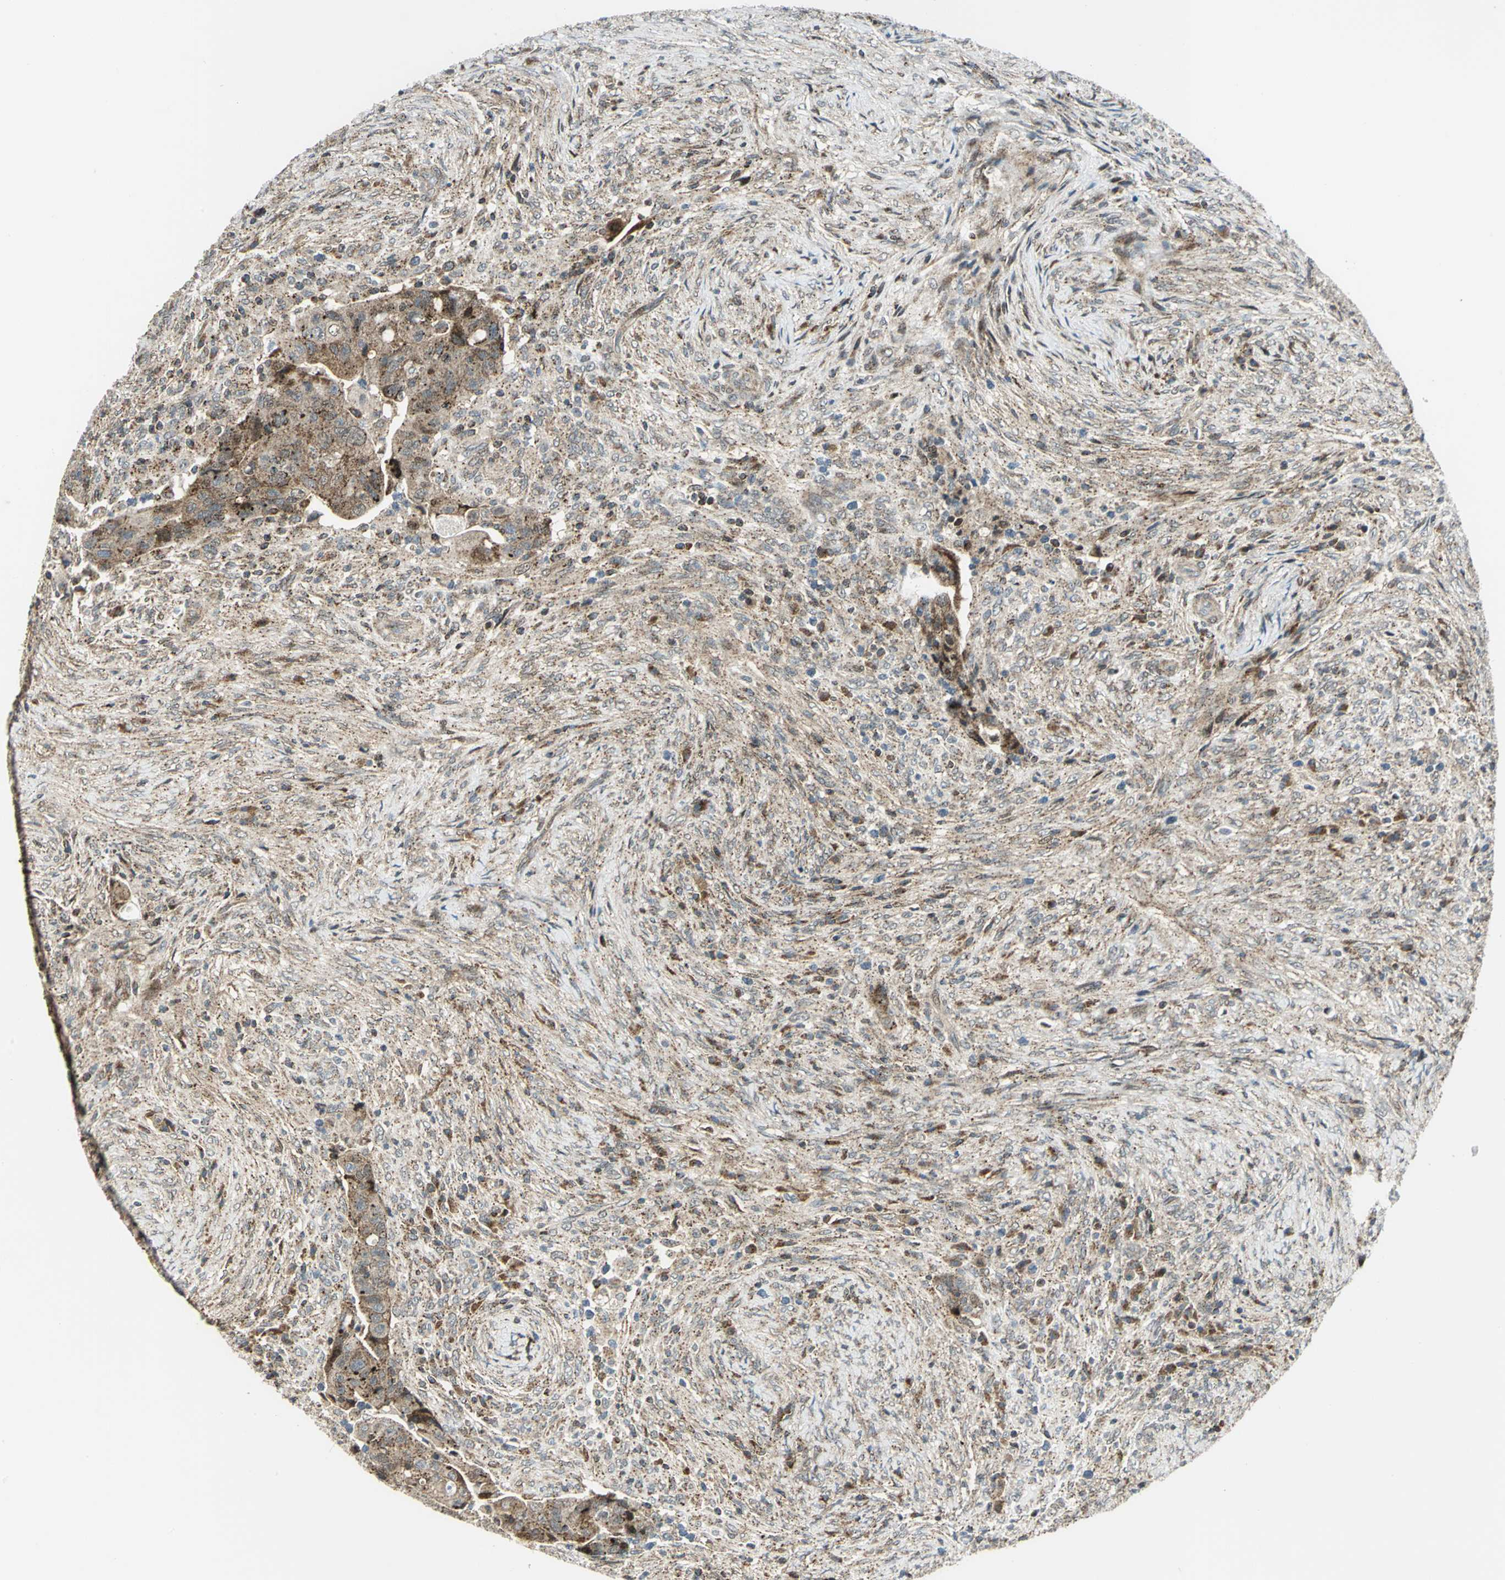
{"staining": {"intensity": "moderate", "quantity": ">75%", "location": "cytoplasmic/membranous"}, "tissue": "colorectal cancer", "cell_type": "Tumor cells", "image_type": "cancer", "snomed": [{"axis": "morphology", "description": "Adenocarcinoma, NOS"}, {"axis": "topography", "description": "Rectum"}], "caption": "Colorectal cancer stained for a protein shows moderate cytoplasmic/membranous positivity in tumor cells.", "gene": "ATP6V1A", "patient": {"sex": "female", "age": 71}}